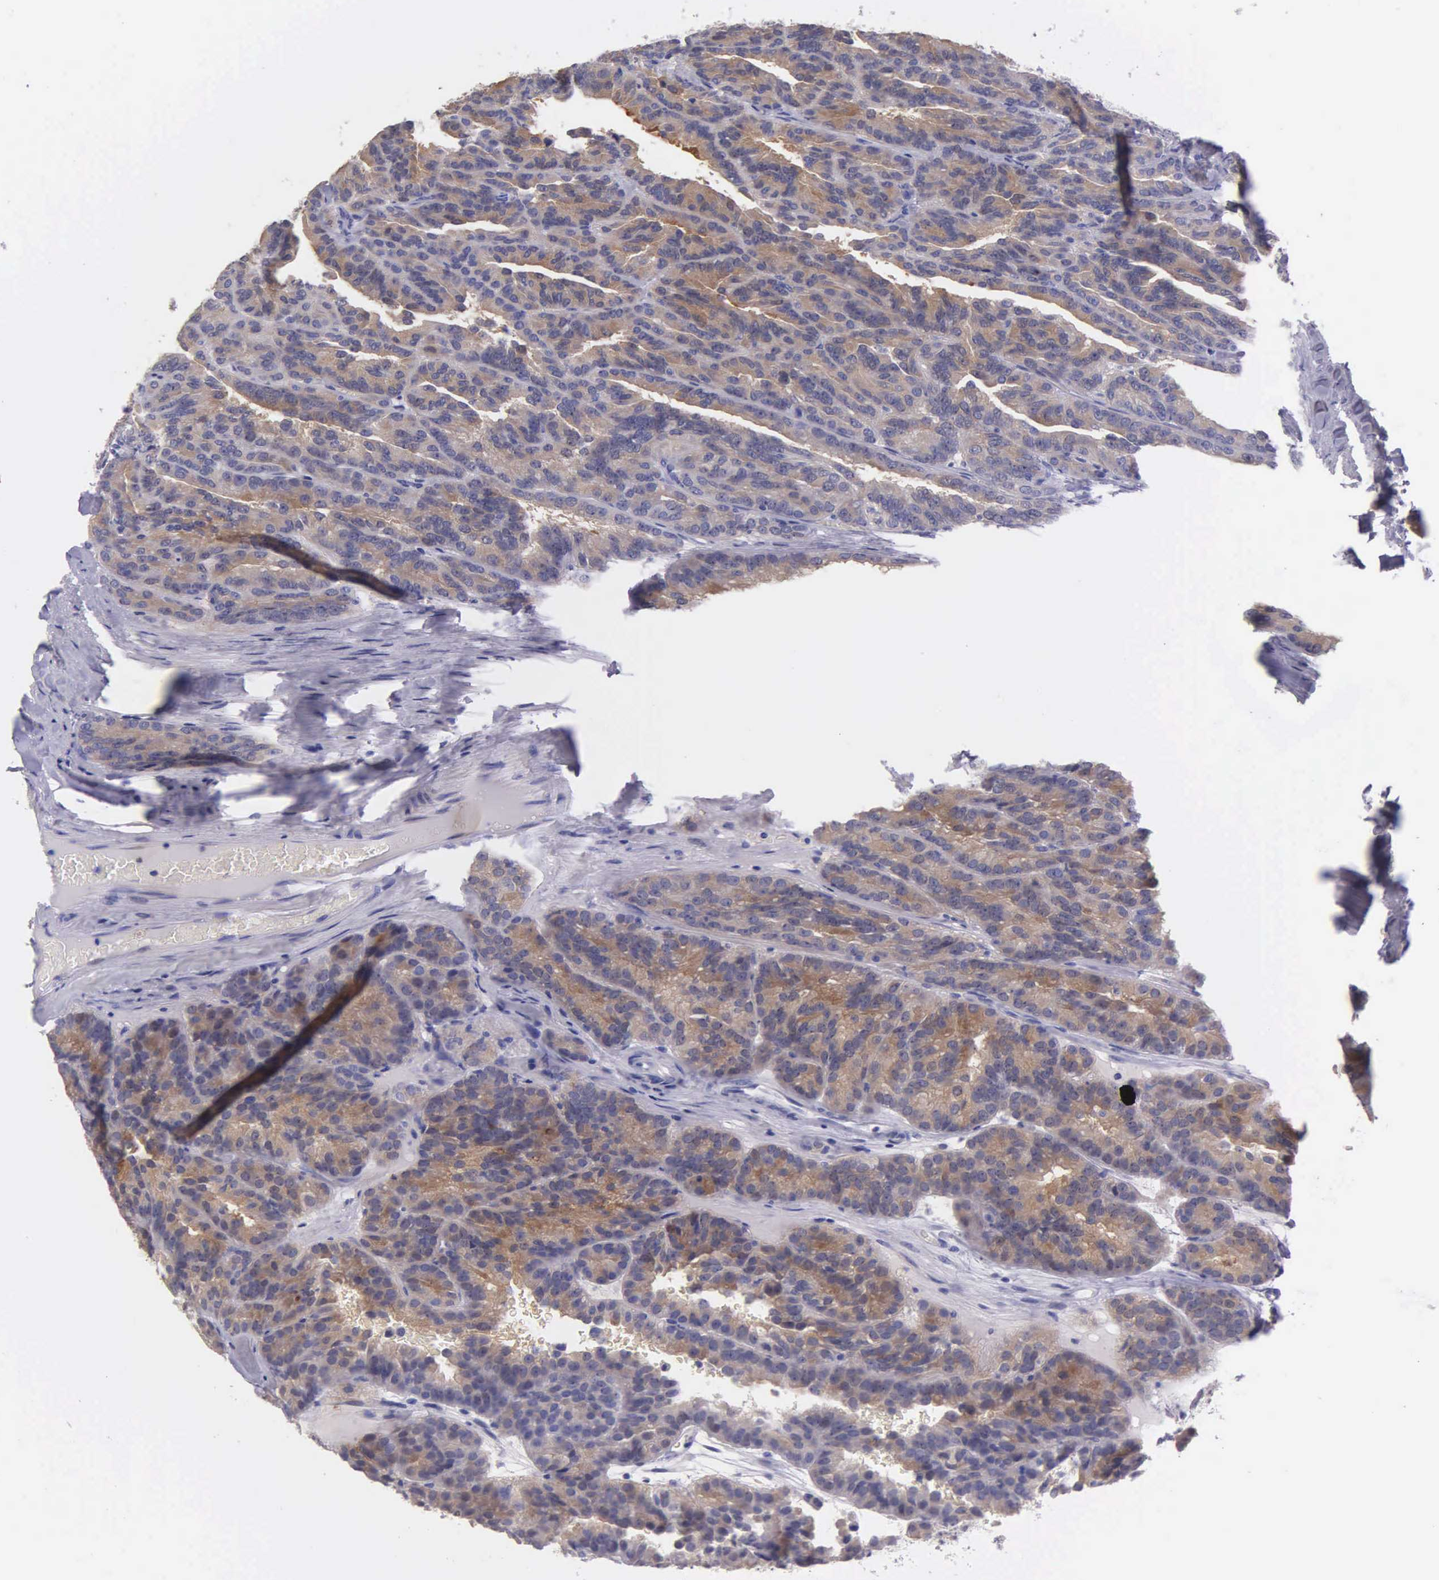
{"staining": {"intensity": "moderate", "quantity": ">75%", "location": "cytoplasmic/membranous"}, "tissue": "renal cancer", "cell_type": "Tumor cells", "image_type": "cancer", "snomed": [{"axis": "morphology", "description": "Adenocarcinoma, NOS"}, {"axis": "topography", "description": "Kidney"}], "caption": "Brown immunohistochemical staining in human renal cancer displays moderate cytoplasmic/membranous positivity in about >75% of tumor cells. (DAB IHC, brown staining for protein, blue staining for nuclei).", "gene": "GSTT2", "patient": {"sex": "male", "age": 46}}